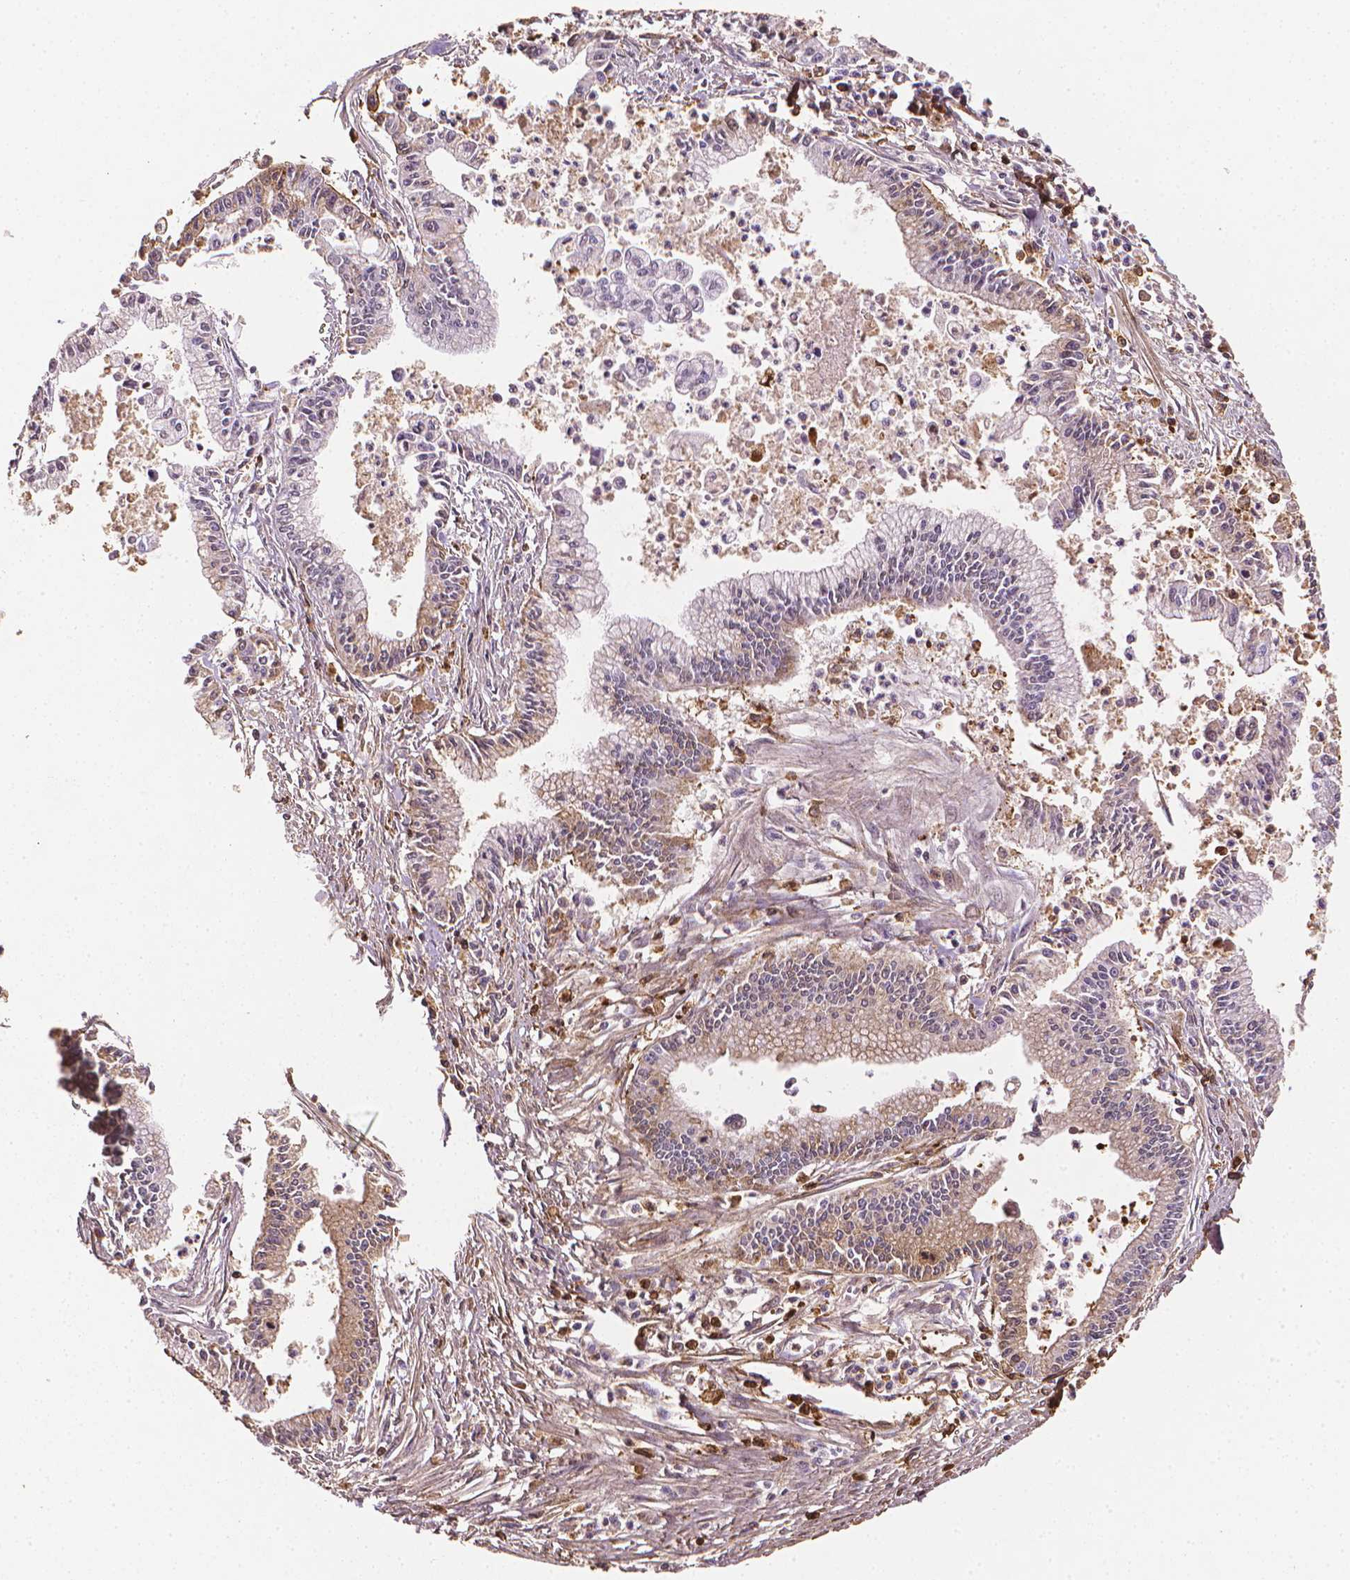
{"staining": {"intensity": "weak", "quantity": "<25%", "location": "cytoplasmic/membranous"}, "tissue": "pancreatic cancer", "cell_type": "Tumor cells", "image_type": "cancer", "snomed": [{"axis": "morphology", "description": "Adenocarcinoma, NOS"}, {"axis": "topography", "description": "Pancreas"}], "caption": "Pancreatic adenocarcinoma was stained to show a protein in brown. There is no significant staining in tumor cells.", "gene": "DCN", "patient": {"sex": "female", "age": 65}}